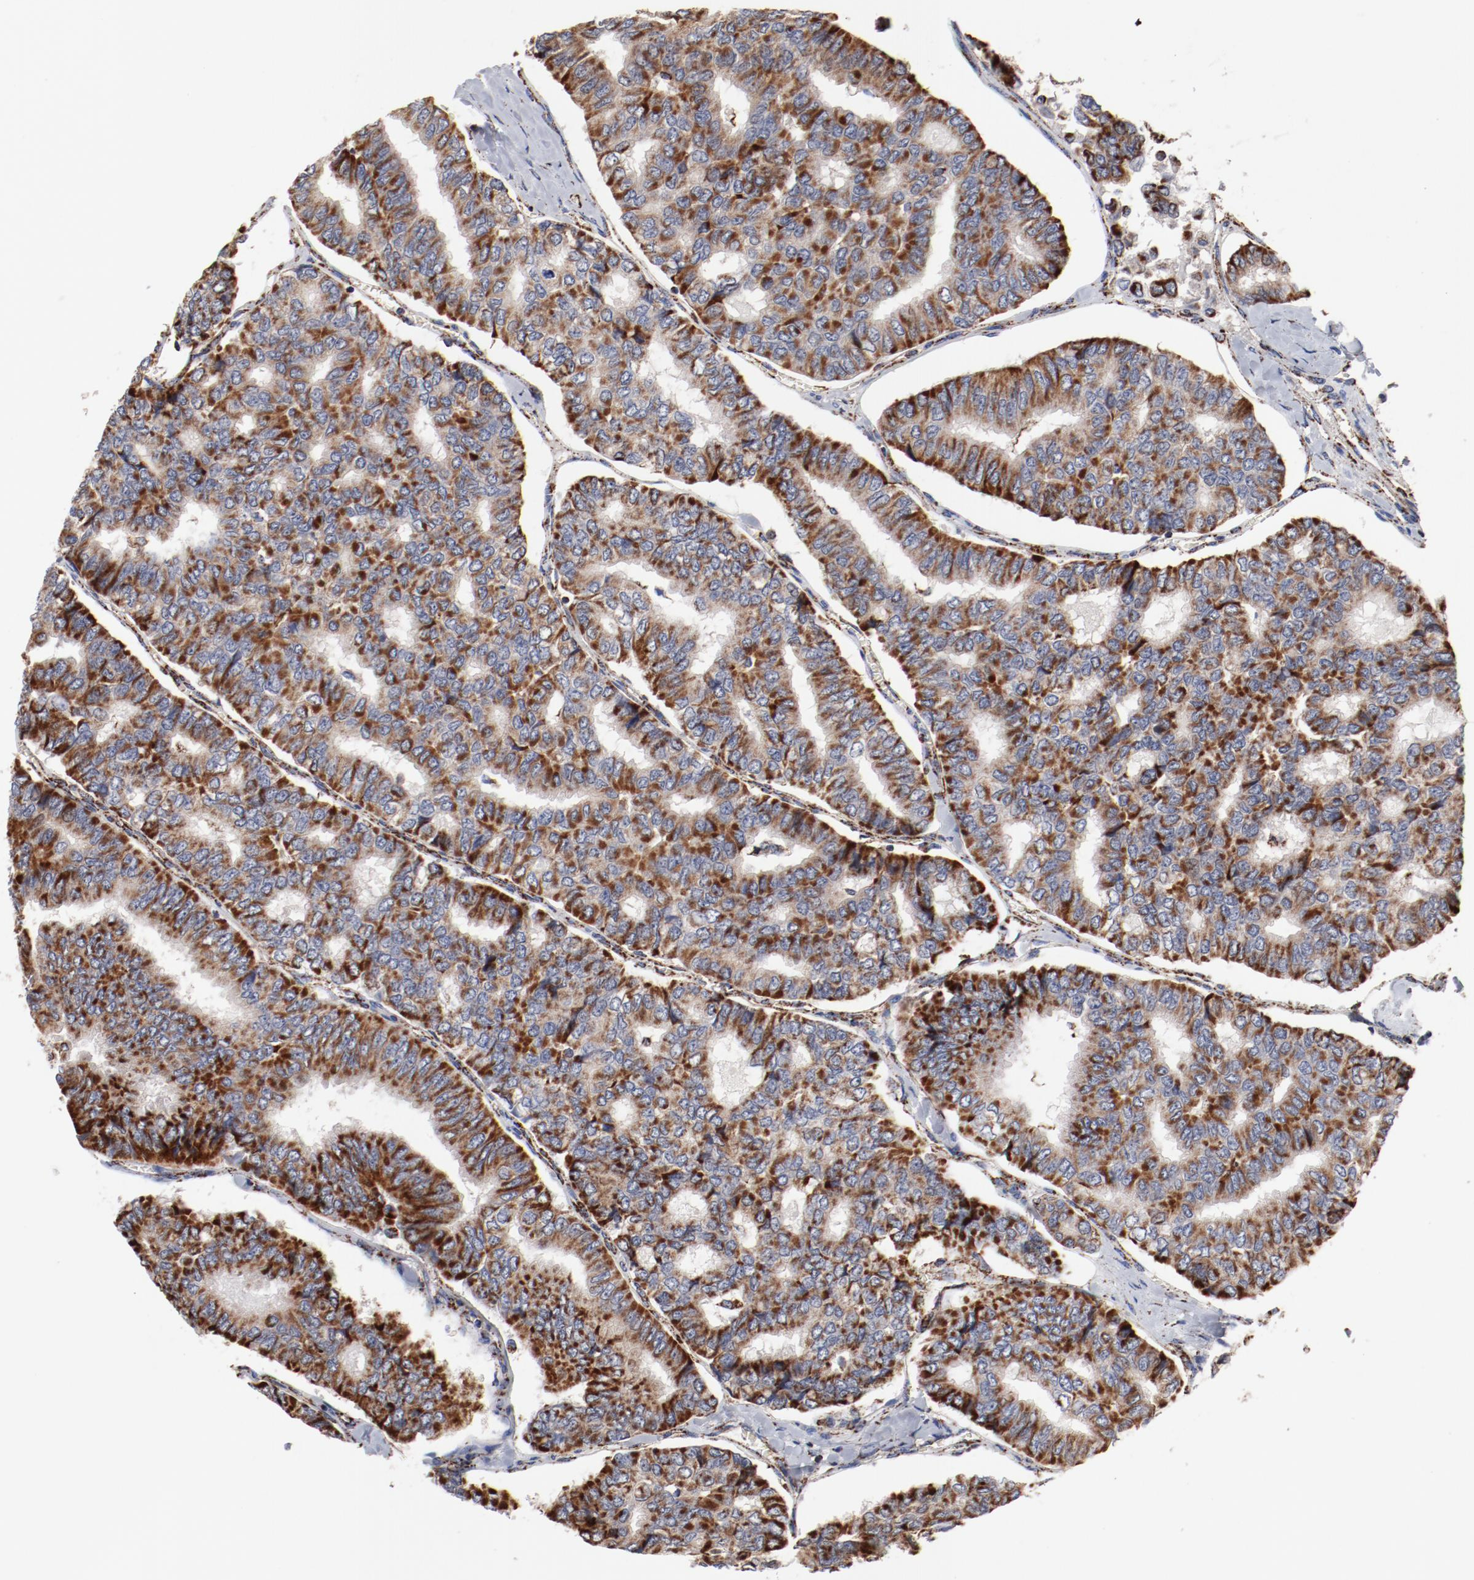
{"staining": {"intensity": "strong", "quantity": ">75%", "location": "cytoplasmic/membranous"}, "tissue": "thyroid cancer", "cell_type": "Tumor cells", "image_type": "cancer", "snomed": [{"axis": "morphology", "description": "Papillary adenocarcinoma, NOS"}, {"axis": "topography", "description": "Thyroid gland"}], "caption": "Protein staining of thyroid cancer (papillary adenocarcinoma) tissue demonstrates strong cytoplasmic/membranous positivity in about >75% of tumor cells.", "gene": "NDUFV2", "patient": {"sex": "female", "age": 35}}